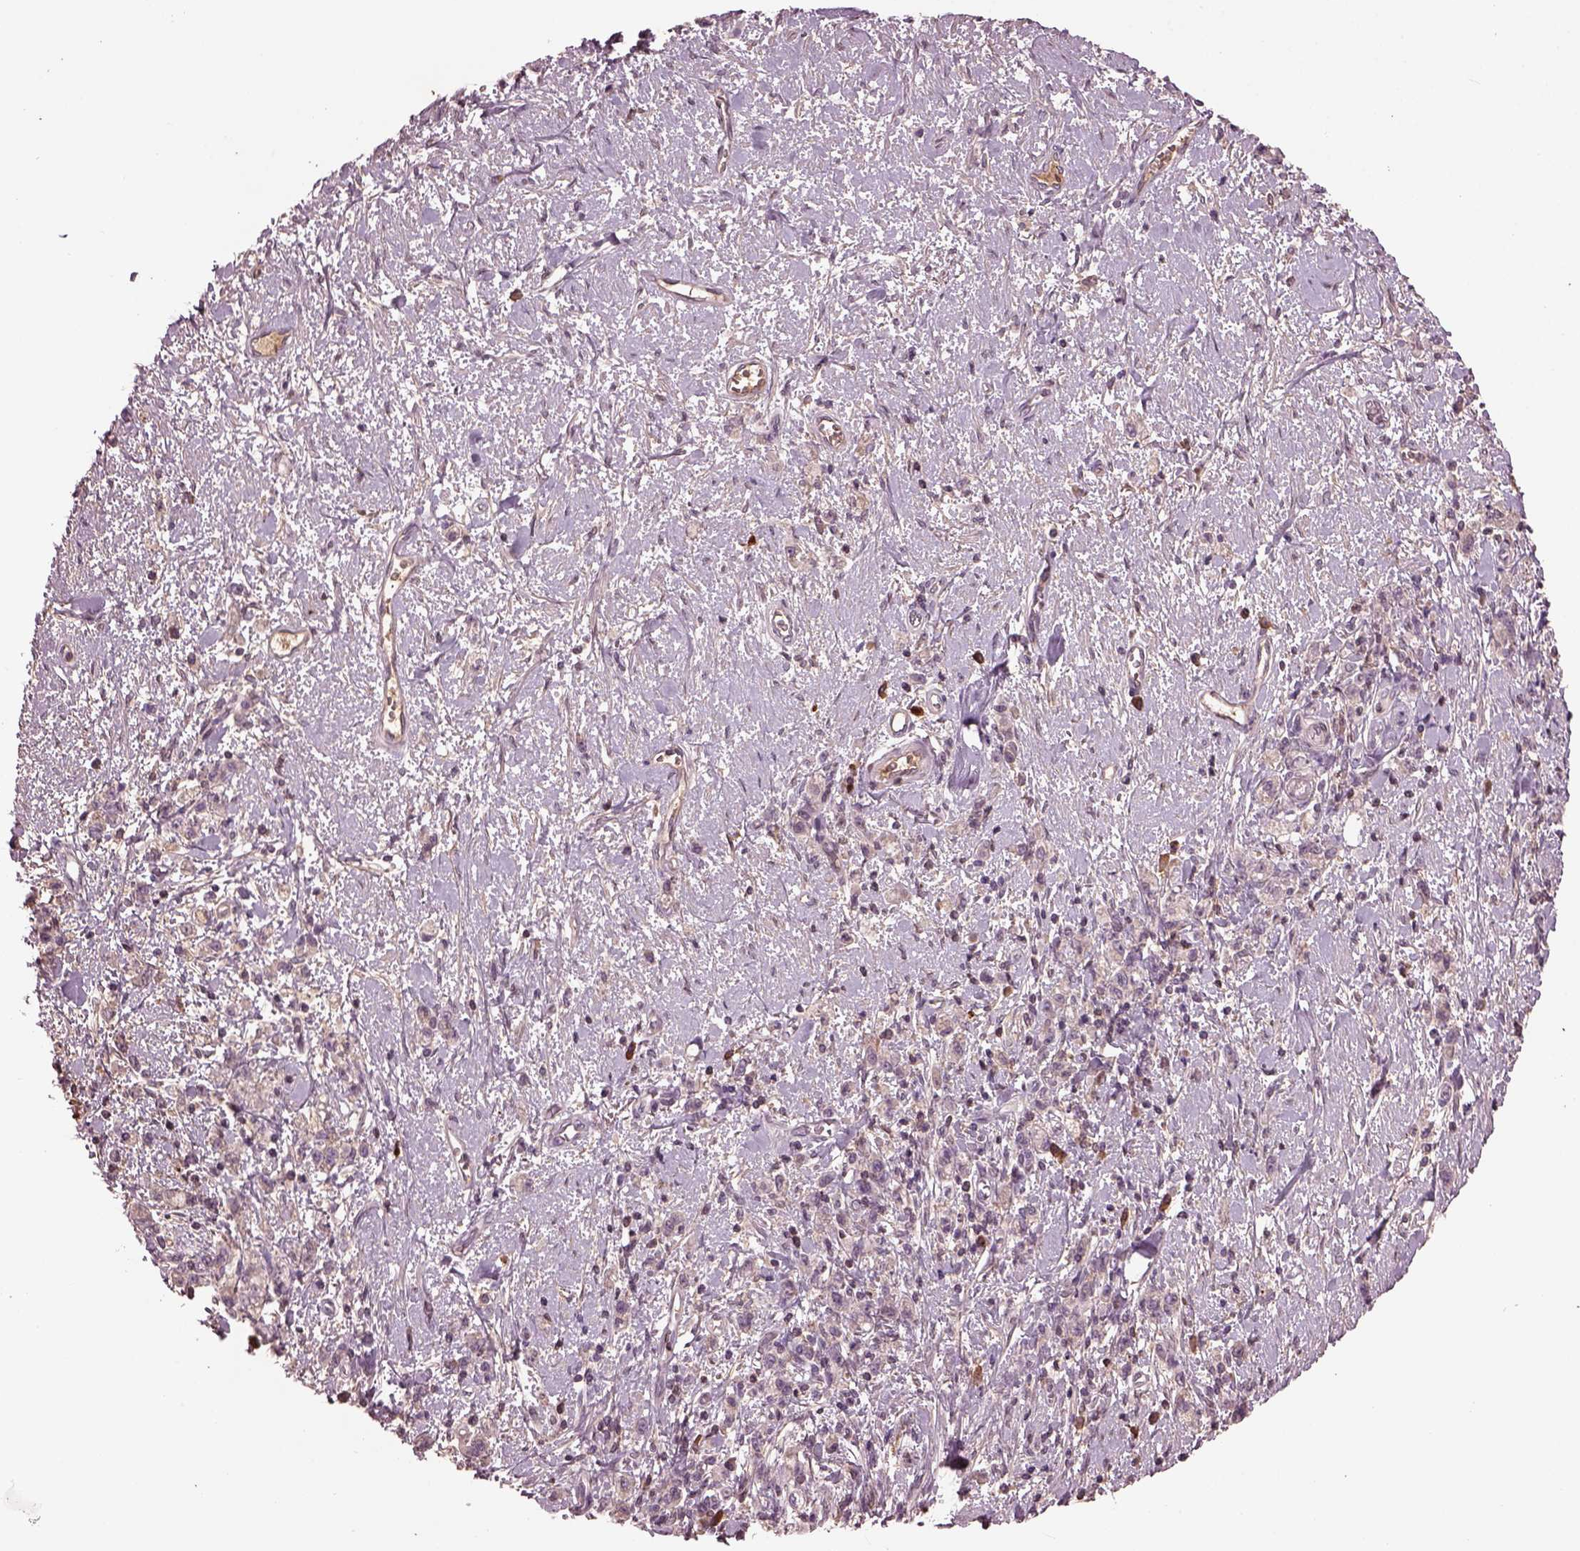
{"staining": {"intensity": "negative", "quantity": "none", "location": "none"}, "tissue": "stomach cancer", "cell_type": "Tumor cells", "image_type": "cancer", "snomed": [{"axis": "morphology", "description": "Adenocarcinoma, NOS"}, {"axis": "topography", "description": "Stomach"}], "caption": "This photomicrograph is of stomach cancer stained with immunohistochemistry to label a protein in brown with the nuclei are counter-stained blue. There is no staining in tumor cells.", "gene": "PTX4", "patient": {"sex": "male", "age": 77}}